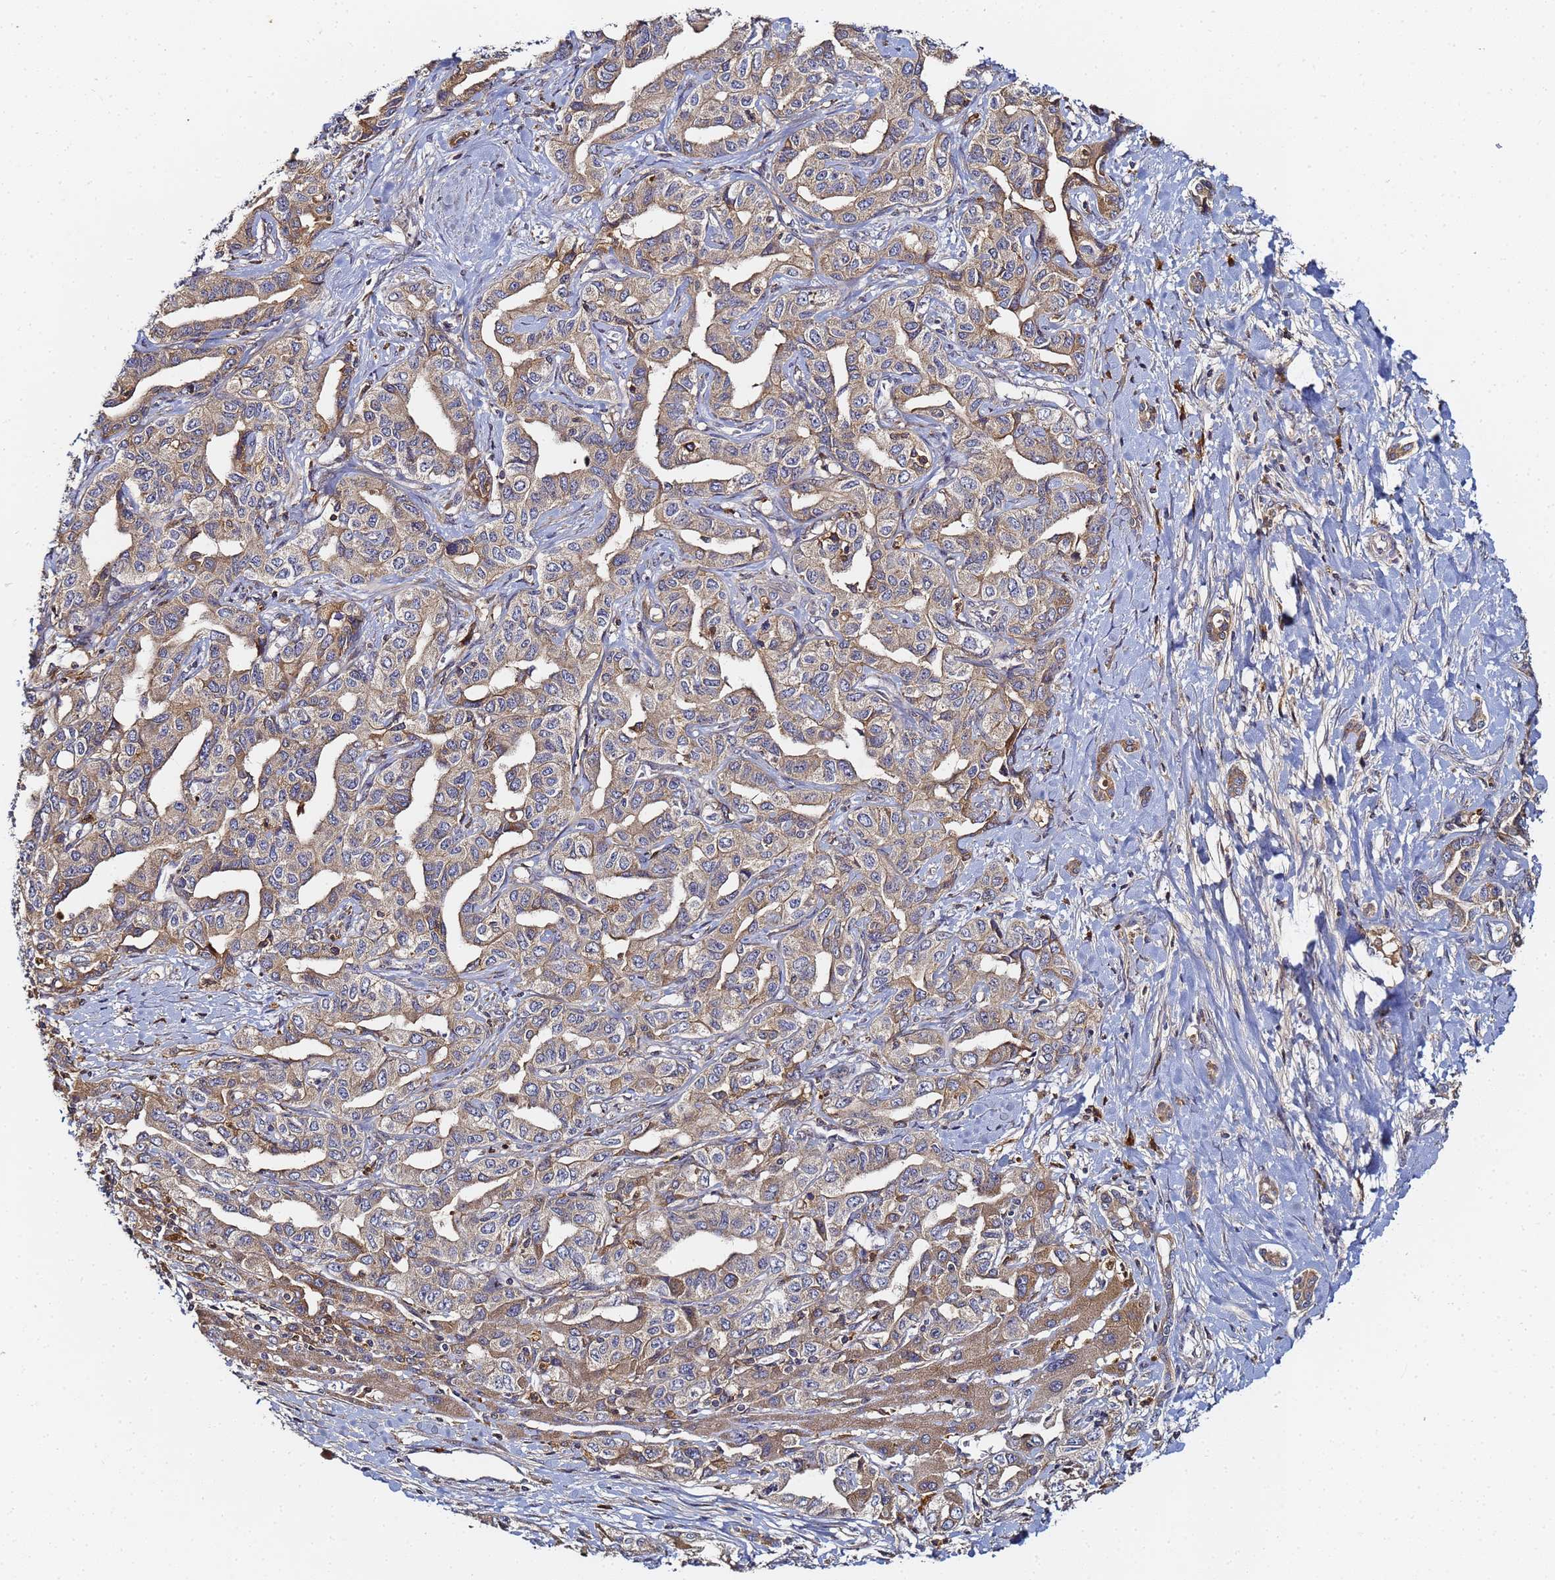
{"staining": {"intensity": "weak", "quantity": ">75%", "location": "cytoplasmic/membranous"}, "tissue": "liver cancer", "cell_type": "Tumor cells", "image_type": "cancer", "snomed": [{"axis": "morphology", "description": "Cholangiocarcinoma"}, {"axis": "topography", "description": "Liver"}], "caption": "Cholangiocarcinoma (liver) tissue exhibits weak cytoplasmic/membranous staining in approximately >75% of tumor cells, visualized by immunohistochemistry.", "gene": "LRRC69", "patient": {"sex": "male", "age": 59}}